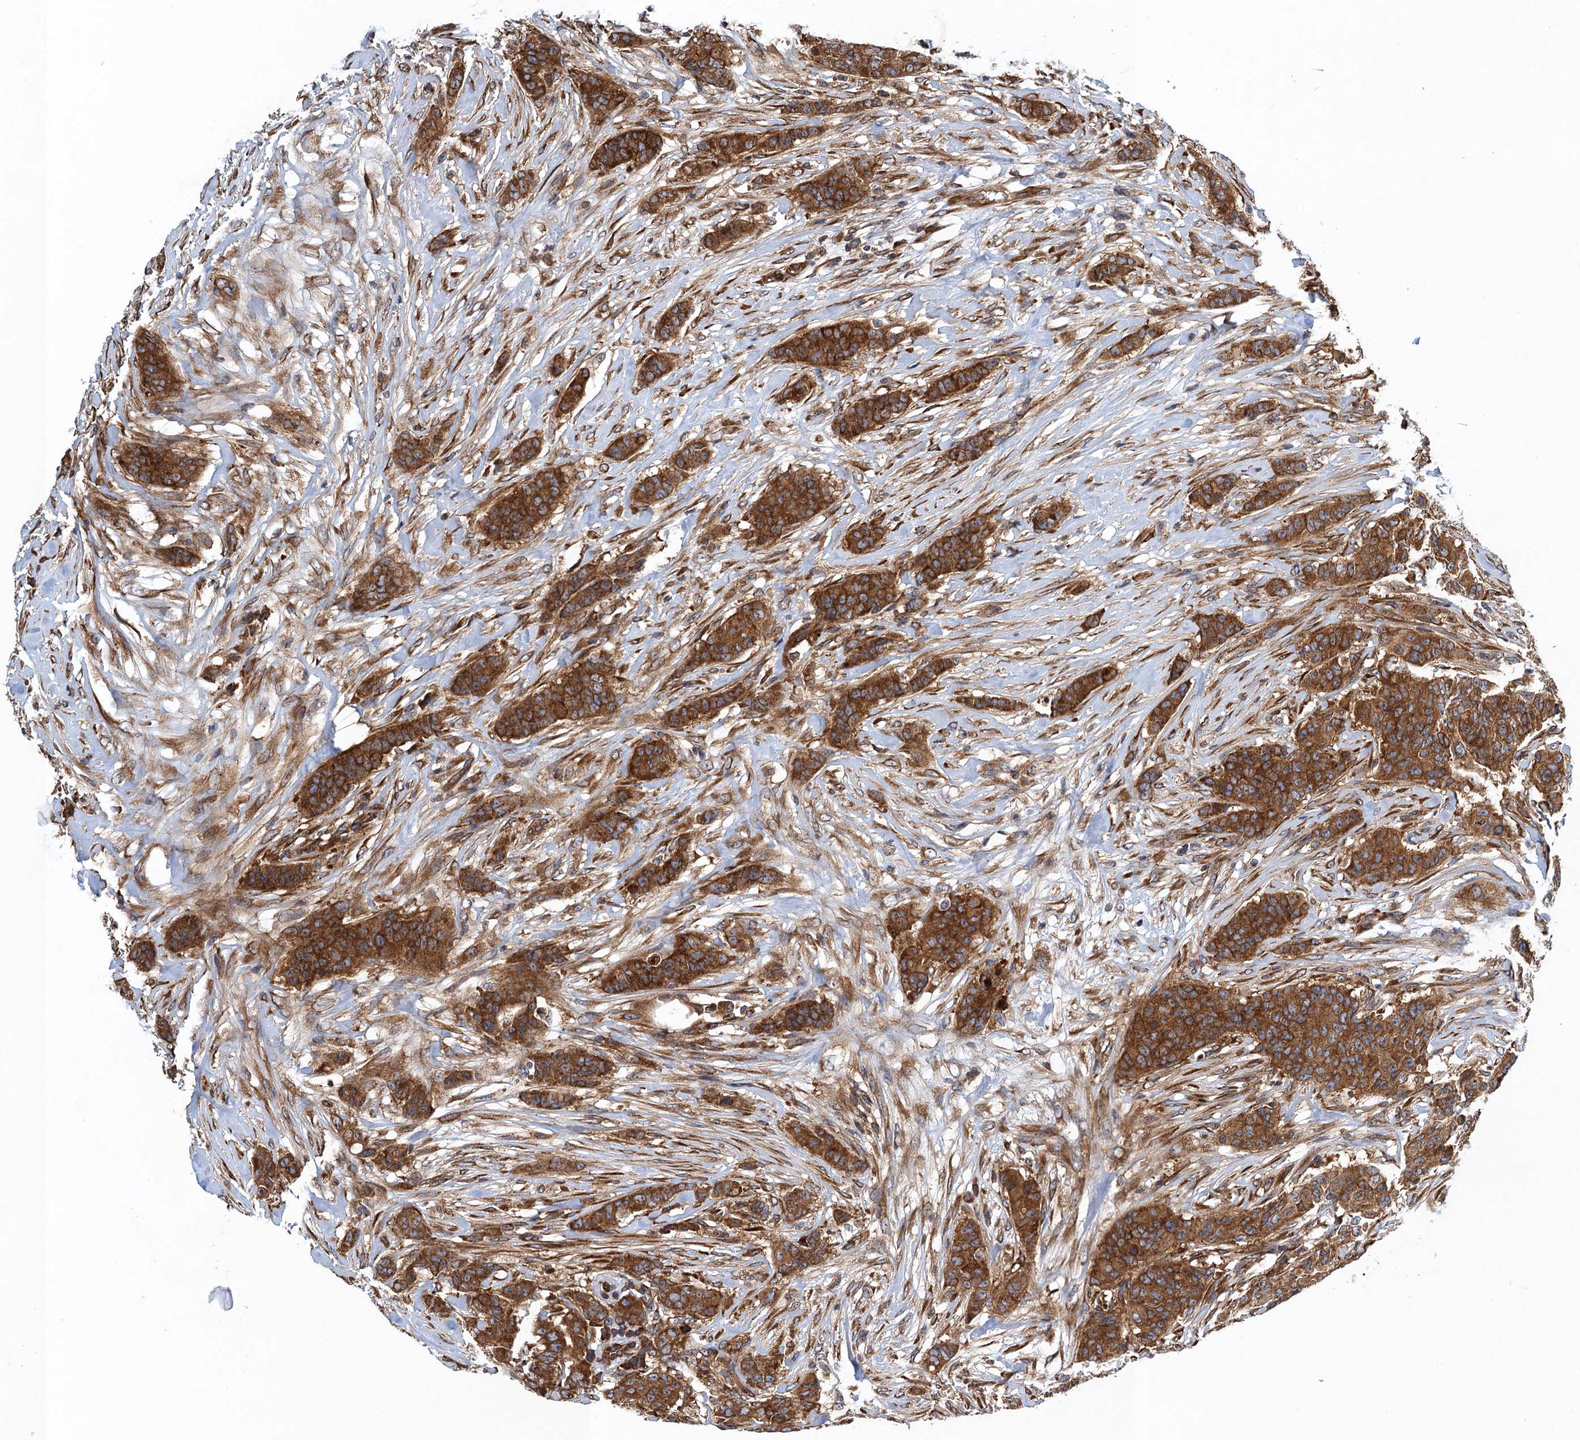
{"staining": {"intensity": "strong", "quantity": ">75%", "location": "cytoplasmic/membranous"}, "tissue": "breast cancer", "cell_type": "Tumor cells", "image_type": "cancer", "snomed": [{"axis": "morphology", "description": "Duct carcinoma"}, {"axis": "topography", "description": "Breast"}], "caption": "Breast invasive ductal carcinoma stained with IHC demonstrates strong cytoplasmic/membranous expression in about >75% of tumor cells.", "gene": "MDM1", "patient": {"sex": "female", "age": 40}}